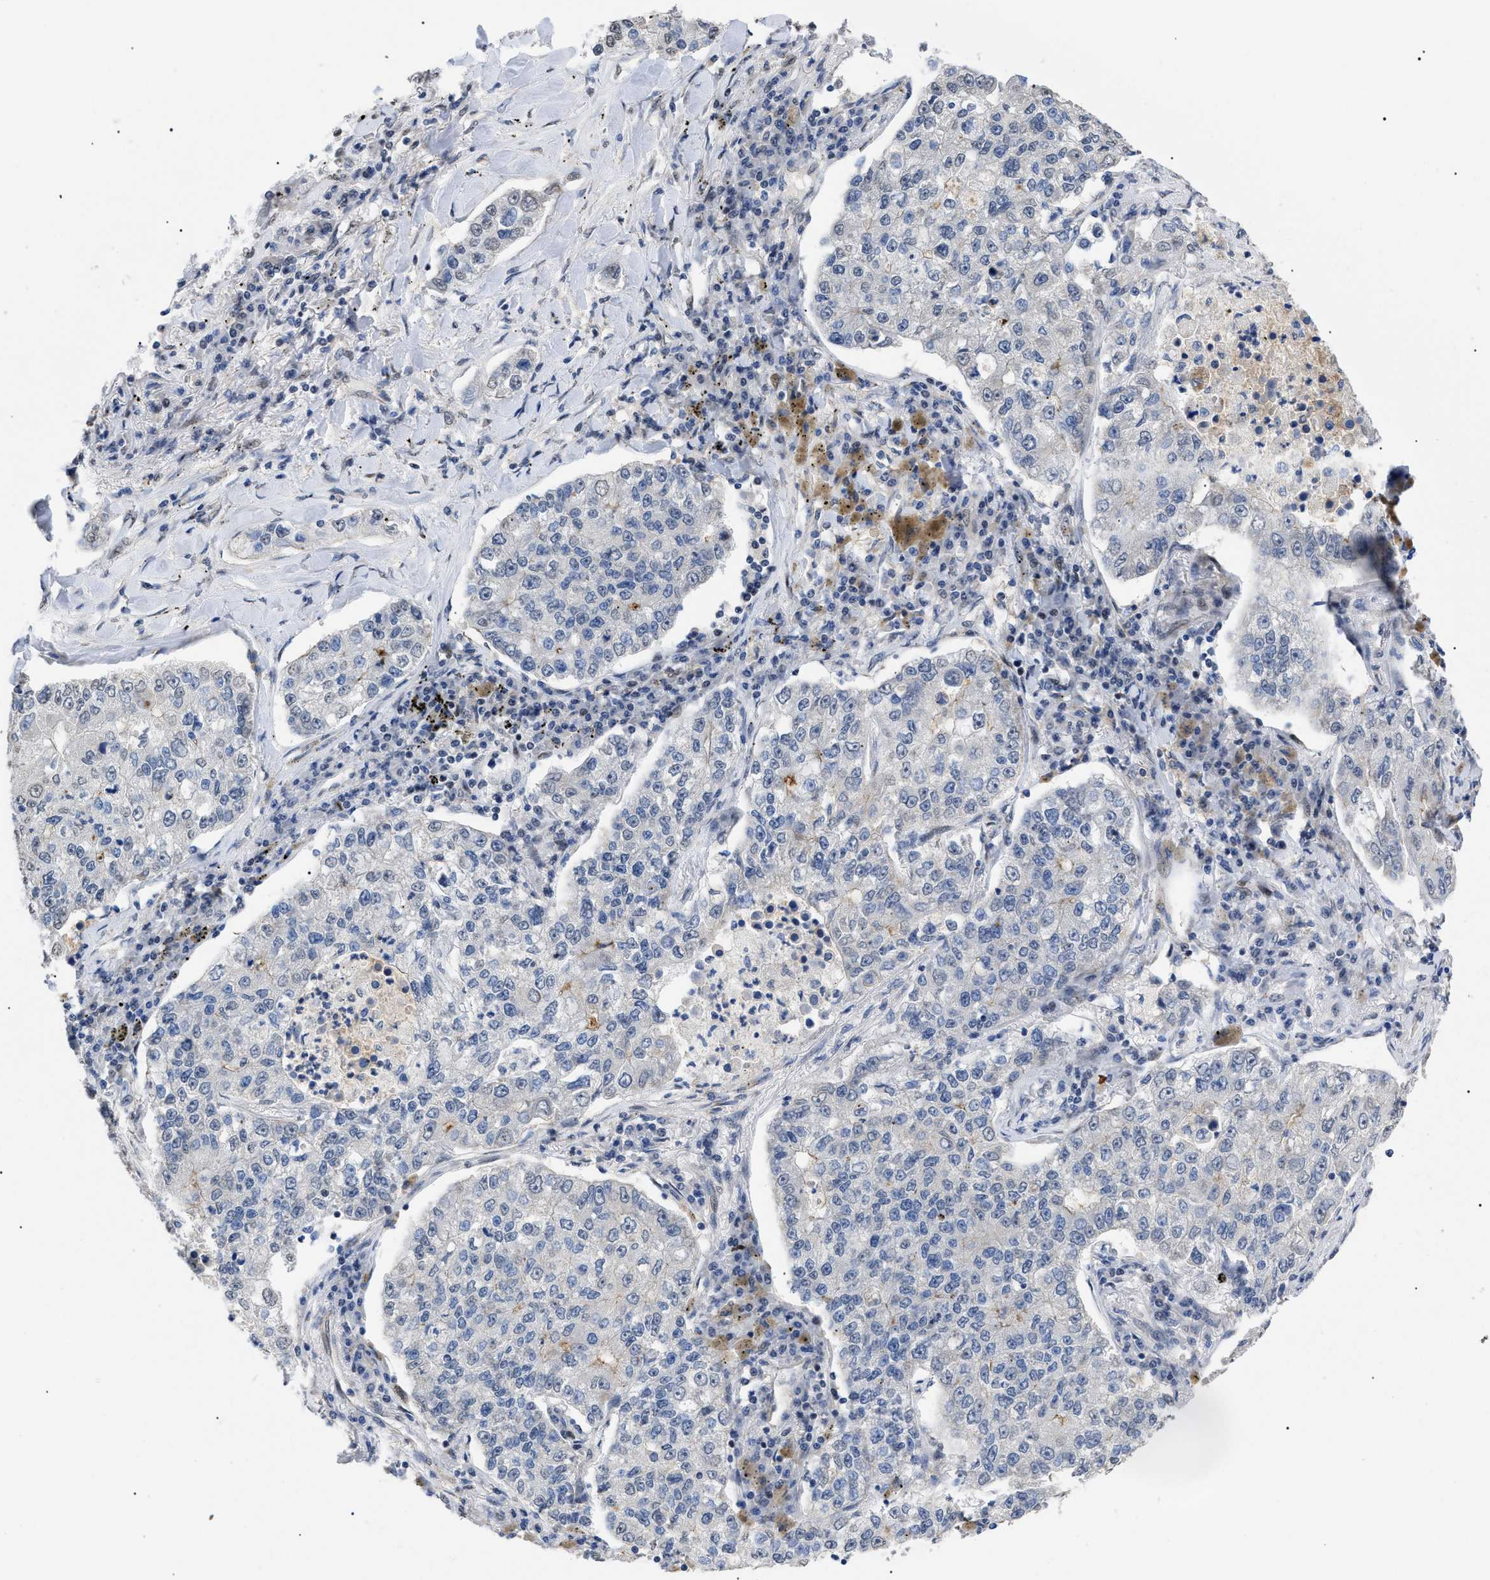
{"staining": {"intensity": "negative", "quantity": "none", "location": "none"}, "tissue": "lung cancer", "cell_type": "Tumor cells", "image_type": "cancer", "snomed": [{"axis": "morphology", "description": "Adenocarcinoma, NOS"}, {"axis": "topography", "description": "Lung"}], "caption": "Immunohistochemical staining of human lung adenocarcinoma exhibits no significant staining in tumor cells.", "gene": "SFXN5", "patient": {"sex": "male", "age": 49}}